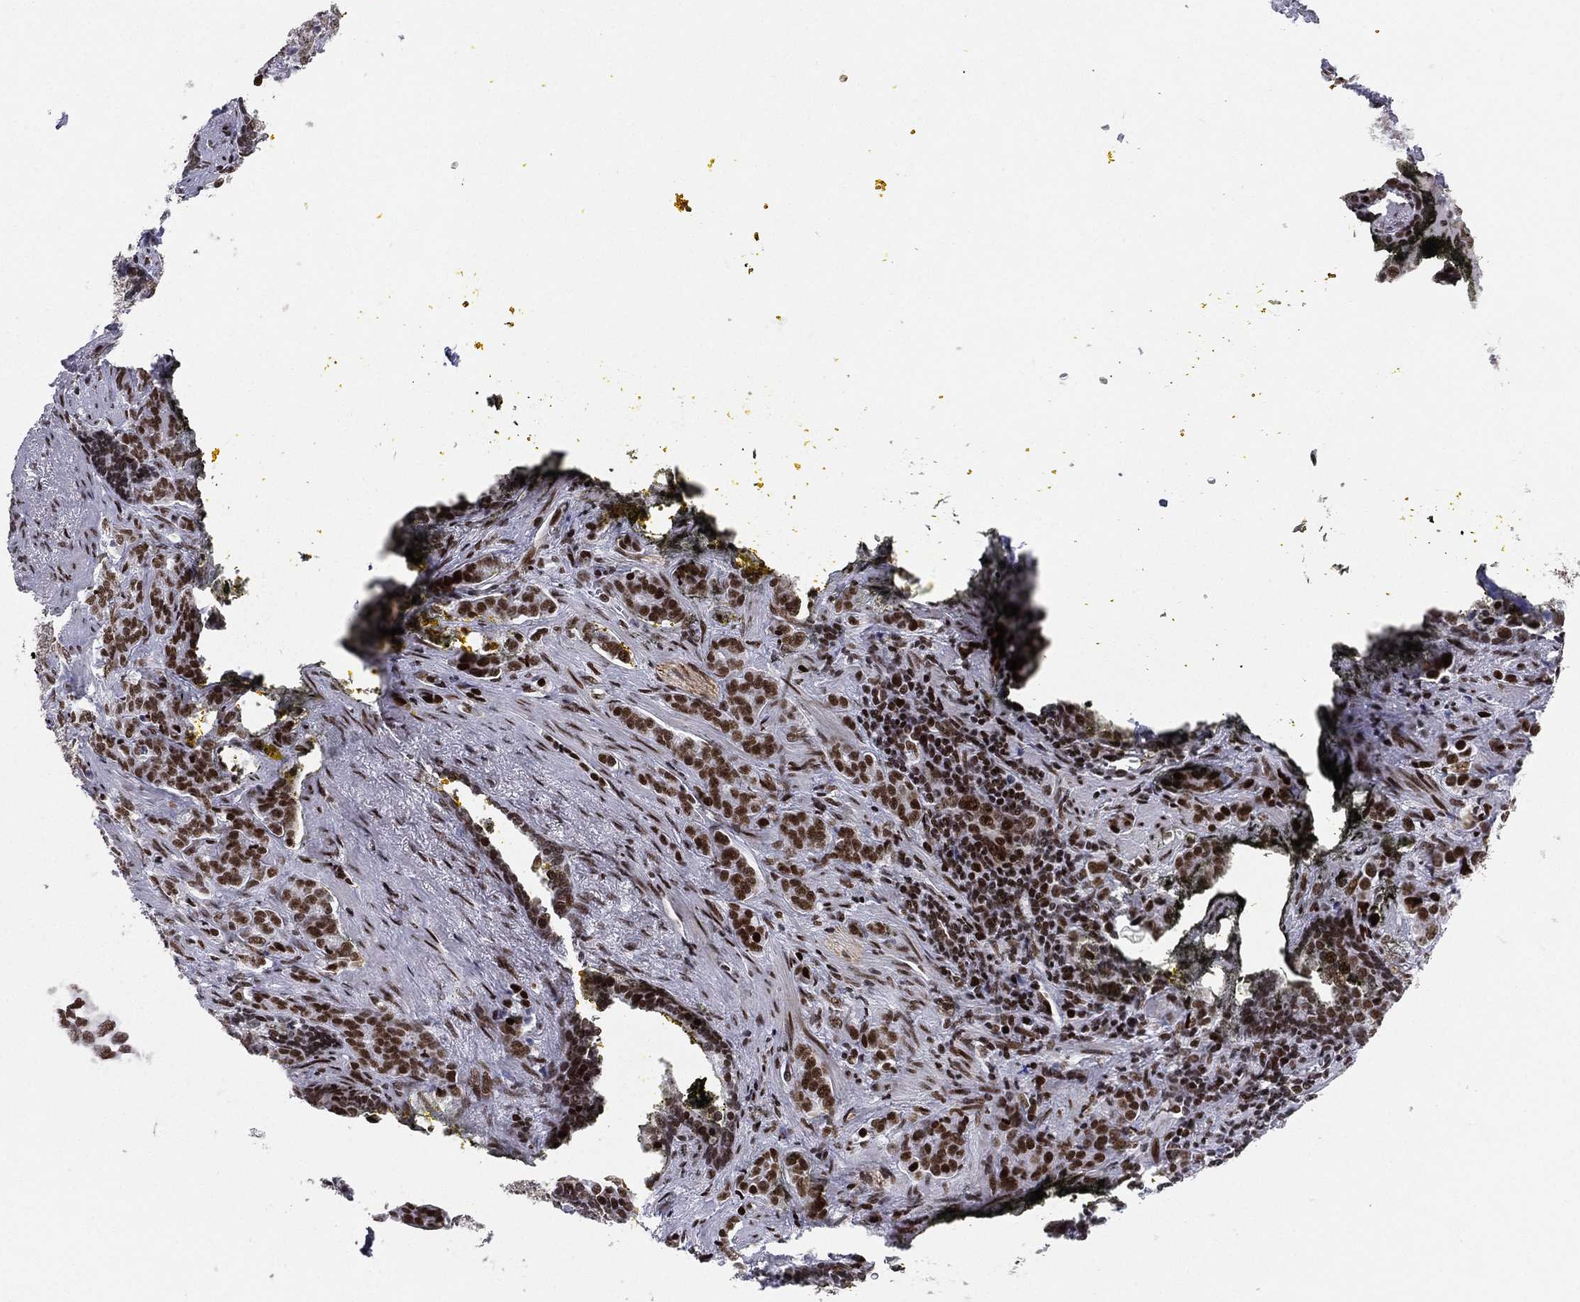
{"staining": {"intensity": "strong", "quantity": ">75%", "location": "nuclear"}, "tissue": "prostate cancer", "cell_type": "Tumor cells", "image_type": "cancer", "snomed": [{"axis": "morphology", "description": "Adenocarcinoma, NOS"}, {"axis": "topography", "description": "Prostate and seminal vesicle, NOS"}], "caption": "High-magnification brightfield microscopy of prostate adenocarcinoma stained with DAB (3,3'-diaminobenzidine) (brown) and counterstained with hematoxylin (blue). tumor cells exhibit strong nuclear staining is identified in approximately>75% of cells. The protein of interest is stained brown, and the nuclei are stained in blue (DAB (3,3'-diaminobenzidine) IHC with brightfield microscopy, high magnification).", "gene": "RTF1", "patient": {"sex": "male", "age": 63}}